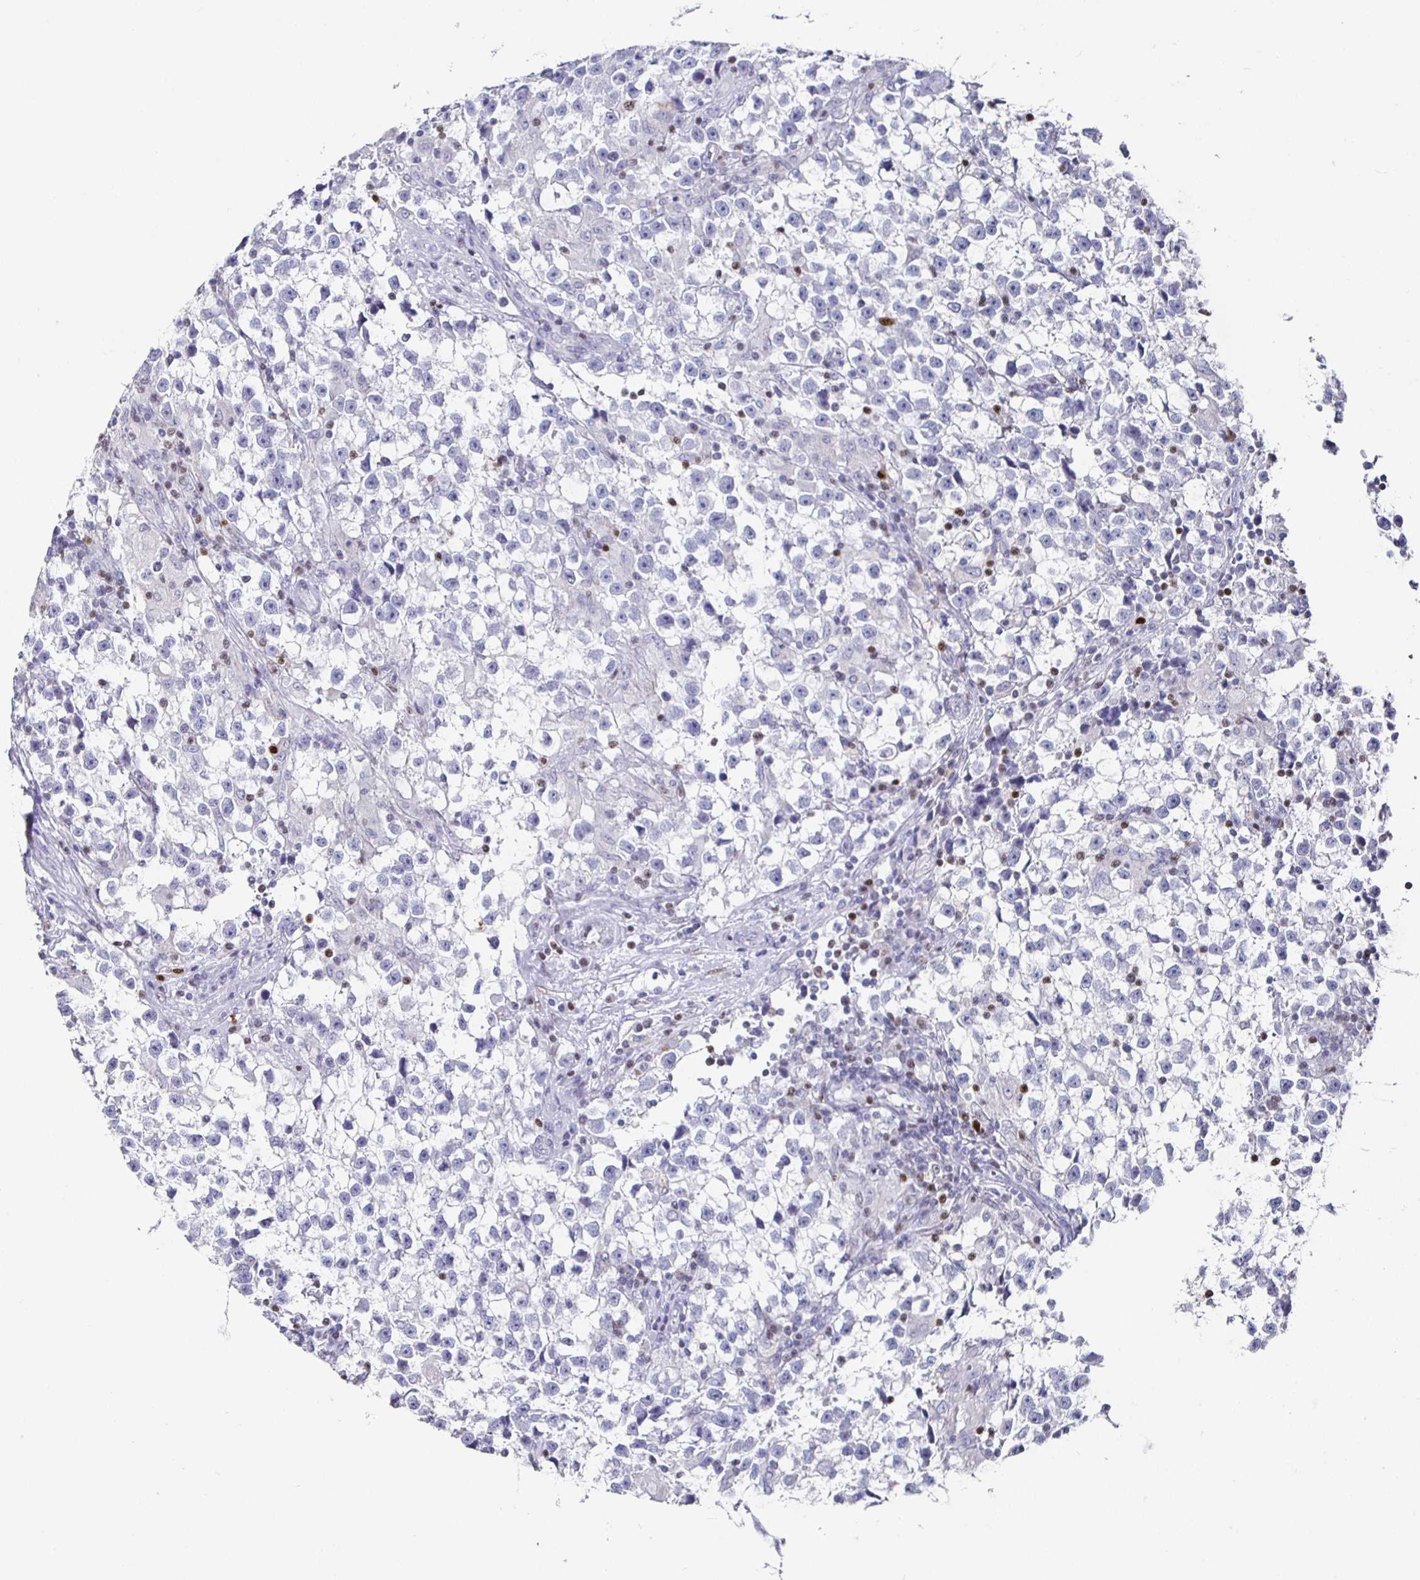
{"staining": {"intensity": "negative", "quantity": "none", "location": "none"}, "tissue": "testis cancer", "cell_type": "Tumor cells", "image_type": "cancer", "snomed": [{"axis": "morphology", "description": "Seminoma, NOS"}, {"axis": "topography", "description": "Testis"}], "caption": "An immunohistochemistry micrograph of testis cancer (seminoma) is shown. There is no staining in tumor cells of testis cancer (seminoma).", "gene": "RUNX2", "patient": {"sex": "male", "age": 31}}